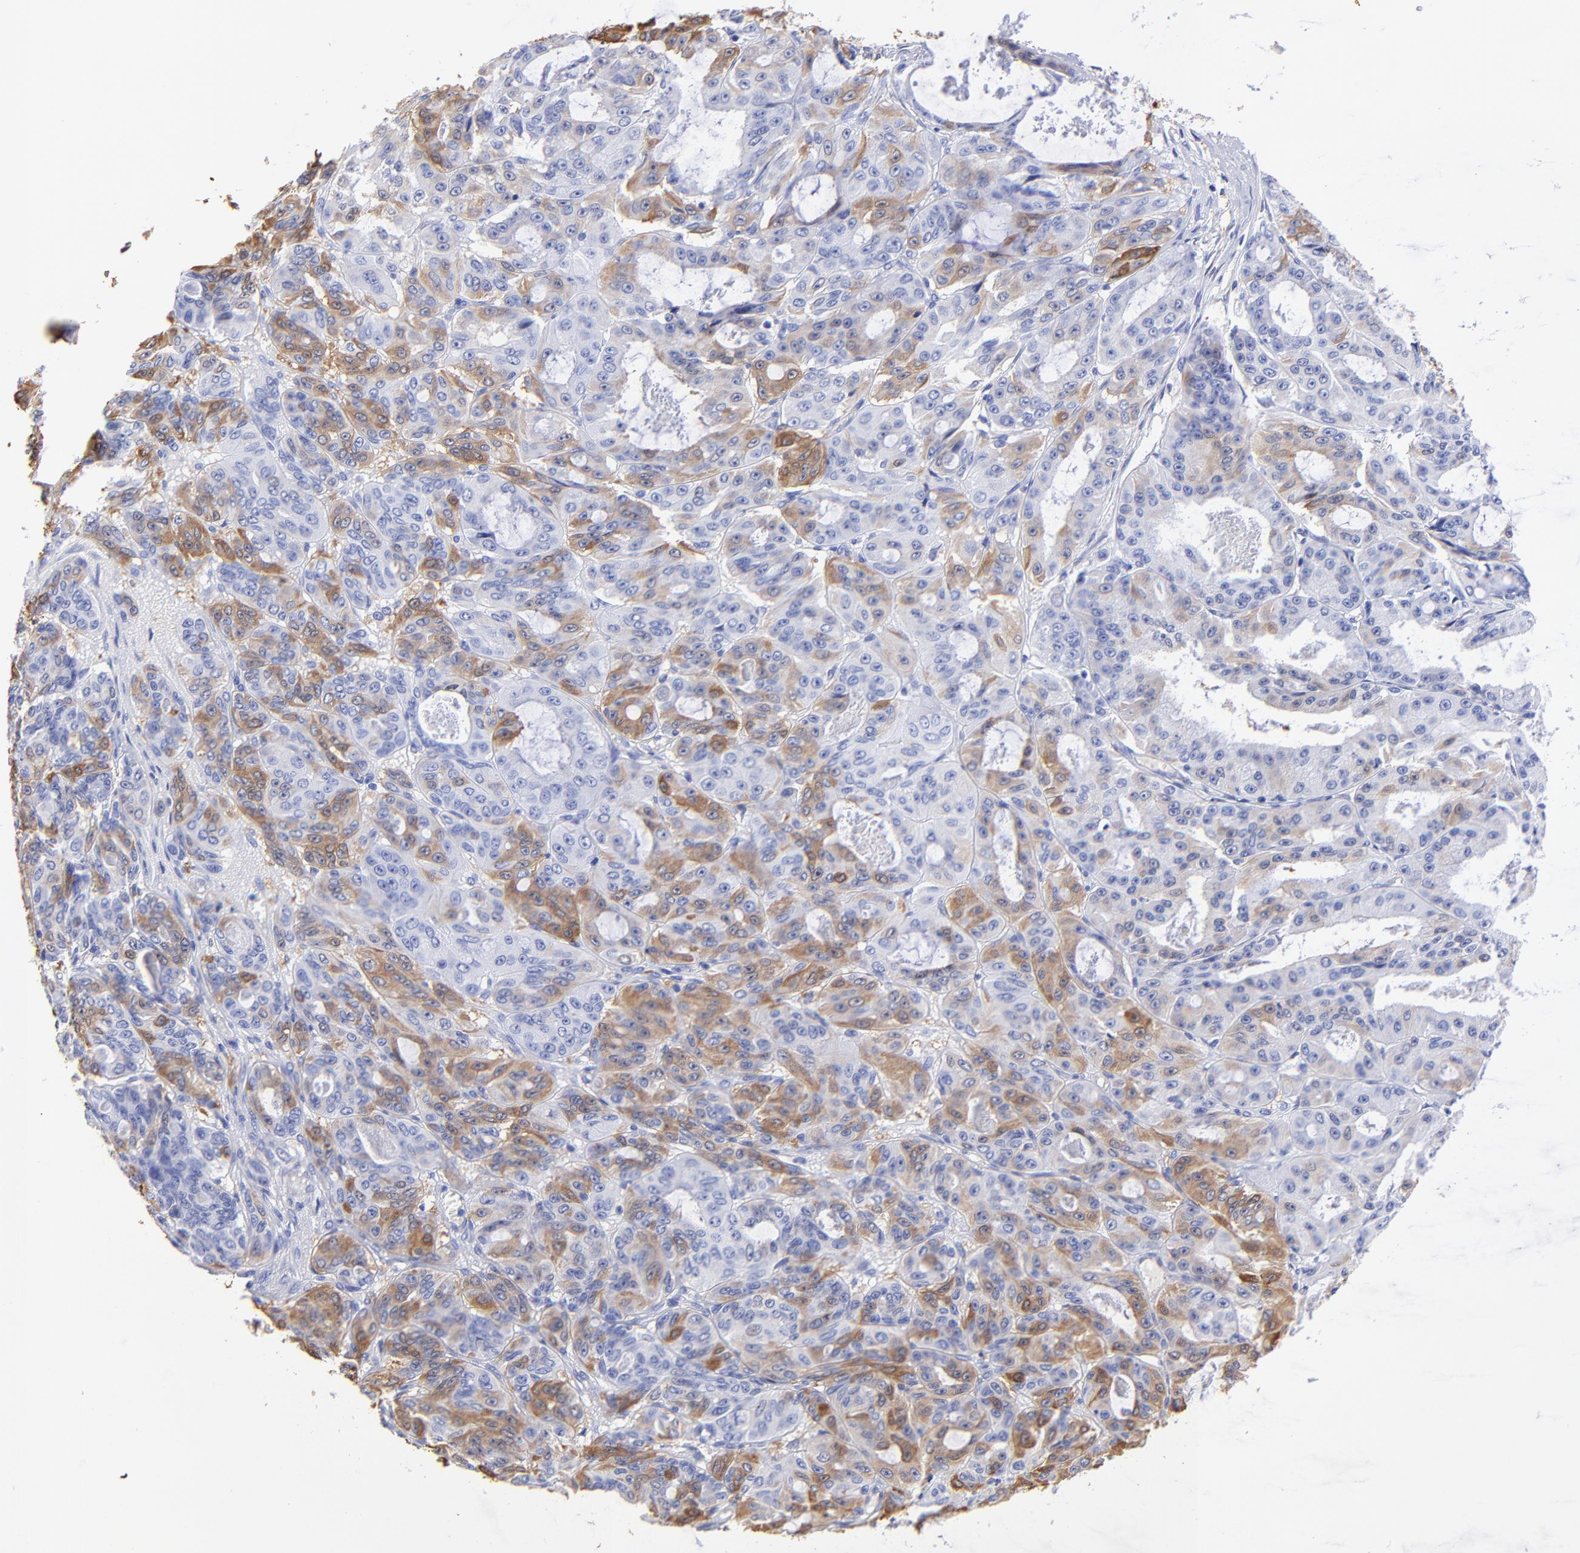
{"staining": {"intensity": "moderate", "quantity": "25%-75%", "location": "cytoplasmic/membranous"}, "tissue": "ovarian cancer", "cell_type": "Tumor cells", "image_type": "cancer", "snomed": [{"axis": "morphology", "description": "Carcinoma, endometroid"}, {"axis": "topography", "description": "Ovary"}], "caption": "Tumor cells reveal moderate cytoplasmic/membranous staining in approximately 25%-75% of cells in ovarian cancer. The protein of interest is stained brown, and the nuclei are stained in blue (DAB IHC with brightfield microscopy, high magnification).", "gene": "ALDH1A1", "patient": {"sex": "female", "age": 61}}